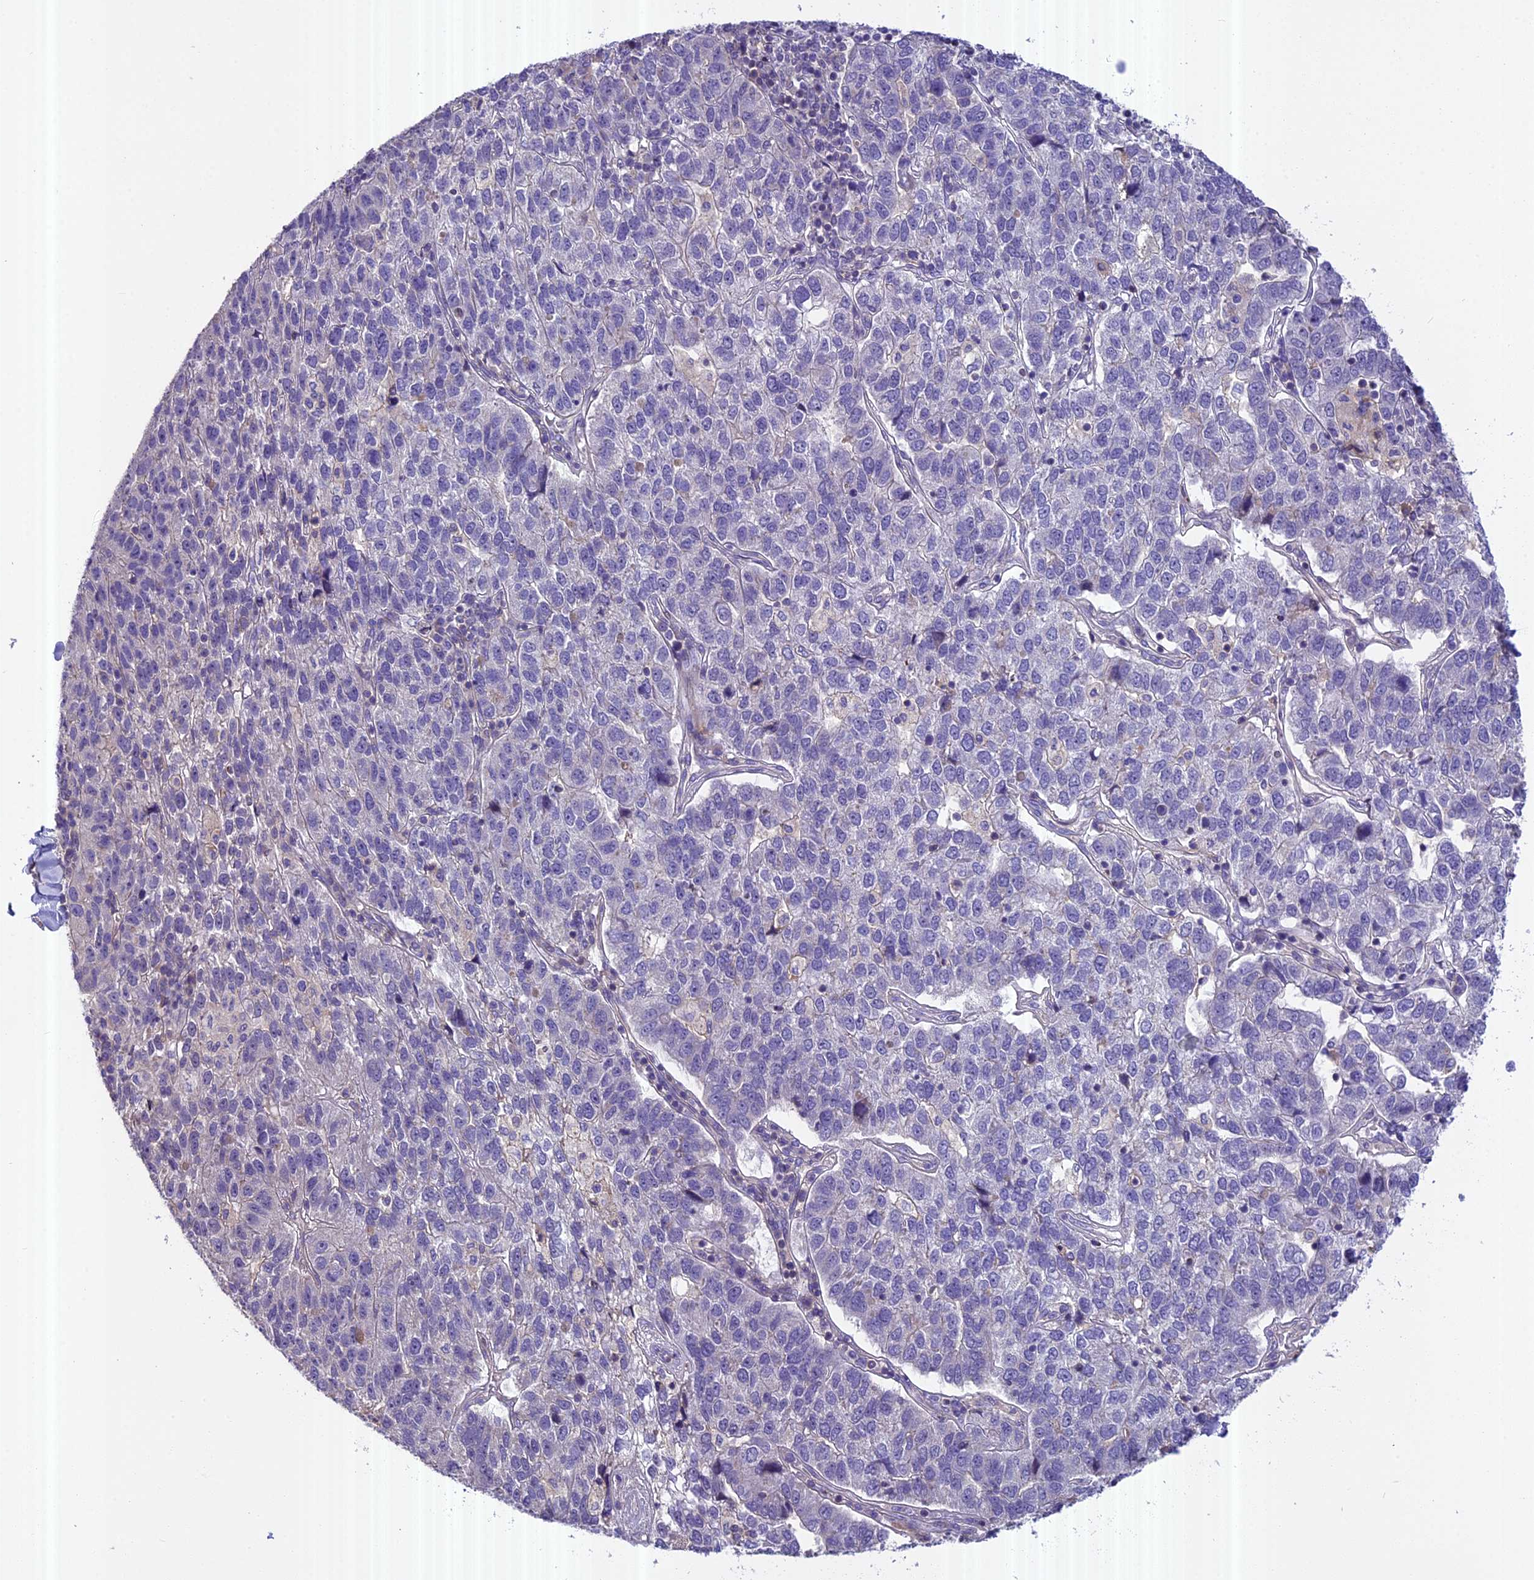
{"staining": {"intensity": "negative", "quantity": "none", "location": "none"}, "tissue": "pancreatic cancer", "cell_type": "Tumor cells", "image_type": "cancer", "snomed": [{"axis": "morphology", "description": "Adenocarcinoma, NOS"}, {"axis": "topography", "description": "Pancreas"}], "caption": "A high-resolution histopathology image shows immunohistochemistry staining of adenocarcinoma (pancreatic), which demonstrates no significant expression in tumor cells. The staining is performed using DAB (3,3'-diaminobenzidine) brown chromogen with nuclei counter-stained in using hematoxylin.", "gene": "FAM98C", "patient": {"sex": "female", "age": 61}}